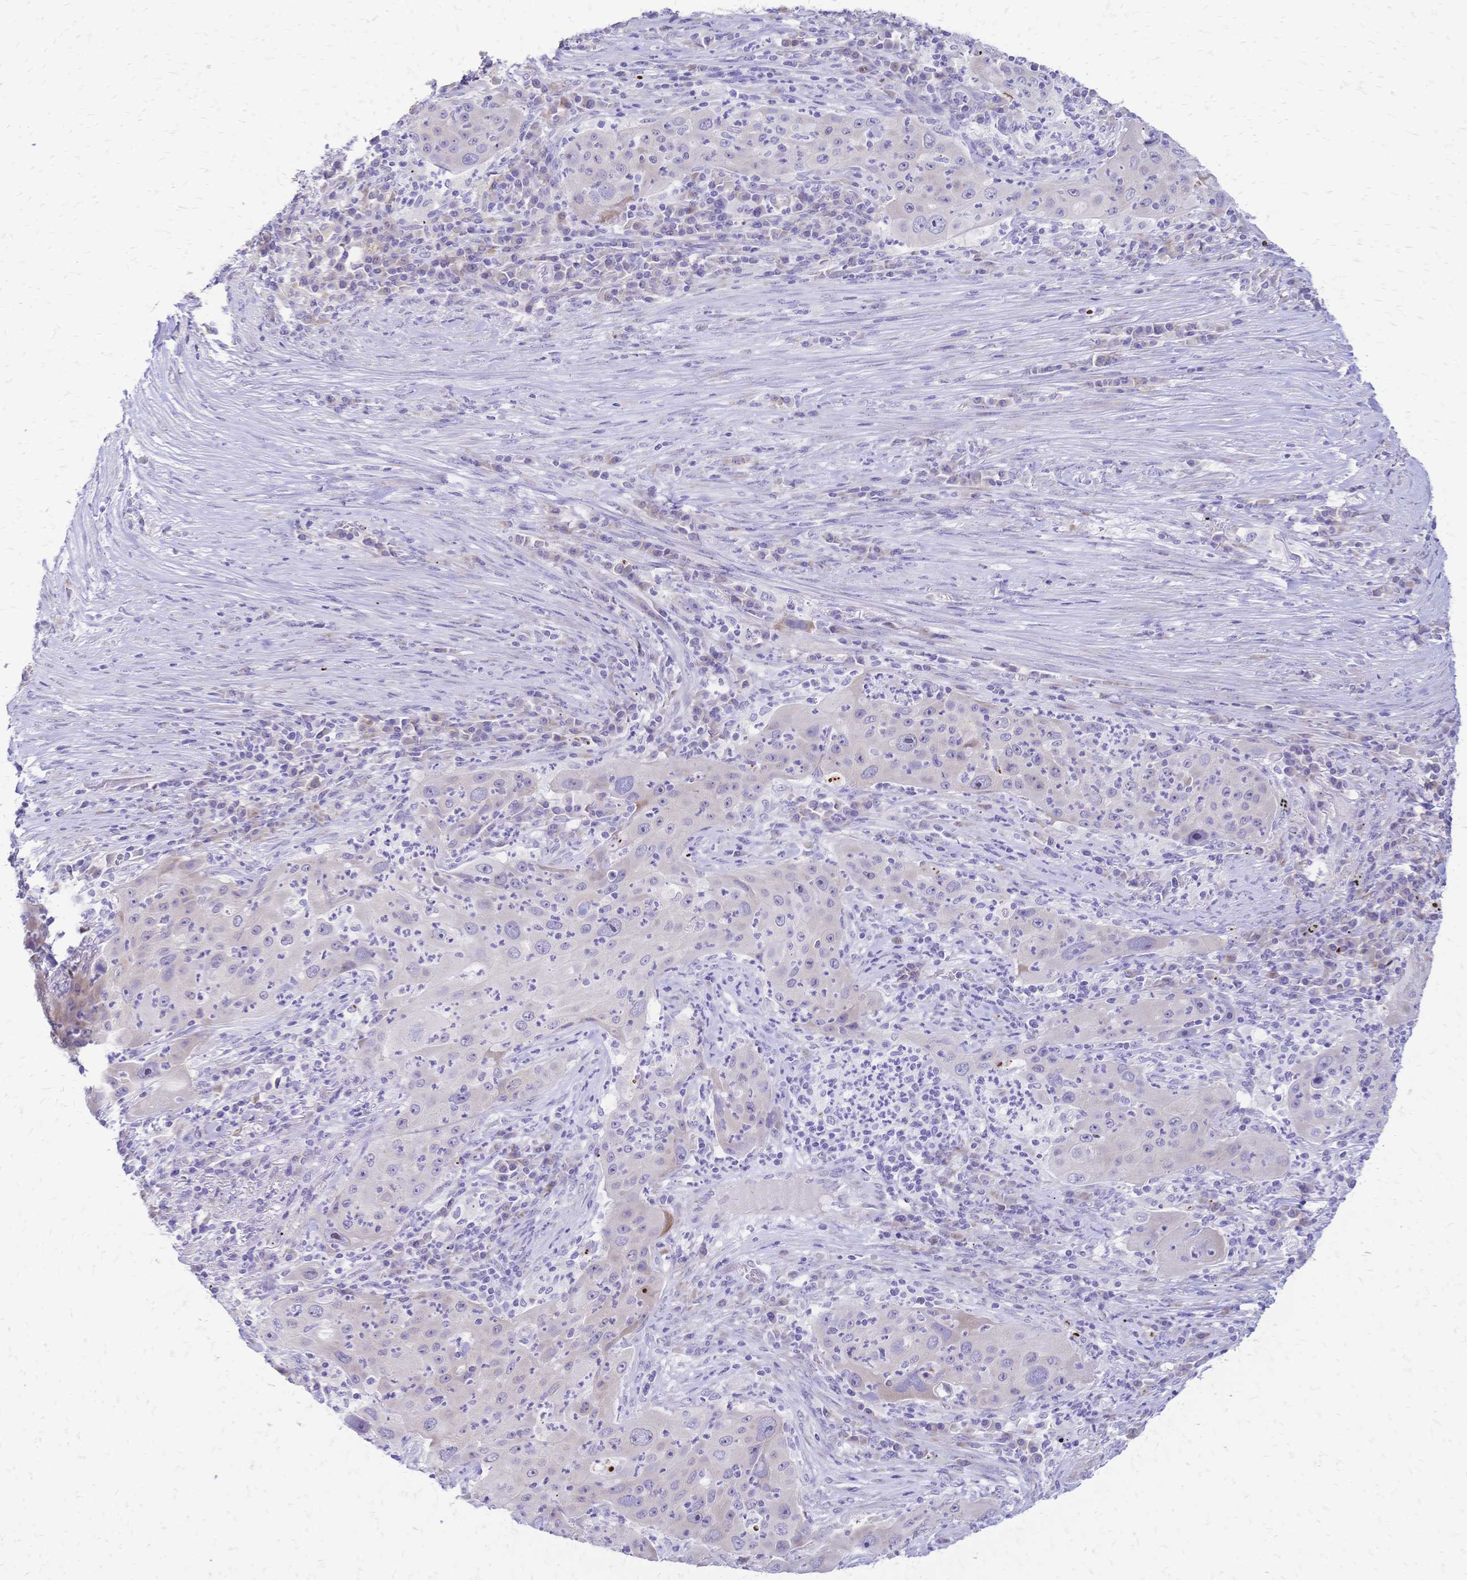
{"staining": {"intensity": "negative", "quantity": "none", "location": "none"}, "tissue": "lung cancer", "cell_type": "Tumor cells", "image_type": "cancer", "snomed": [{"axis": "morphology", "description": "Squamous cell carcinoma, NOS"}, {"axis": "topography", "description": "Lung"}], "caption": "Protein analysis of squamous cell carcinoma (lung) demonstrates no significant staining in tumor cells. (IHC, brightfield microscopy, high magnification).", "gene": "GRB7", "patient": {"sex": "female", "age": 59}}